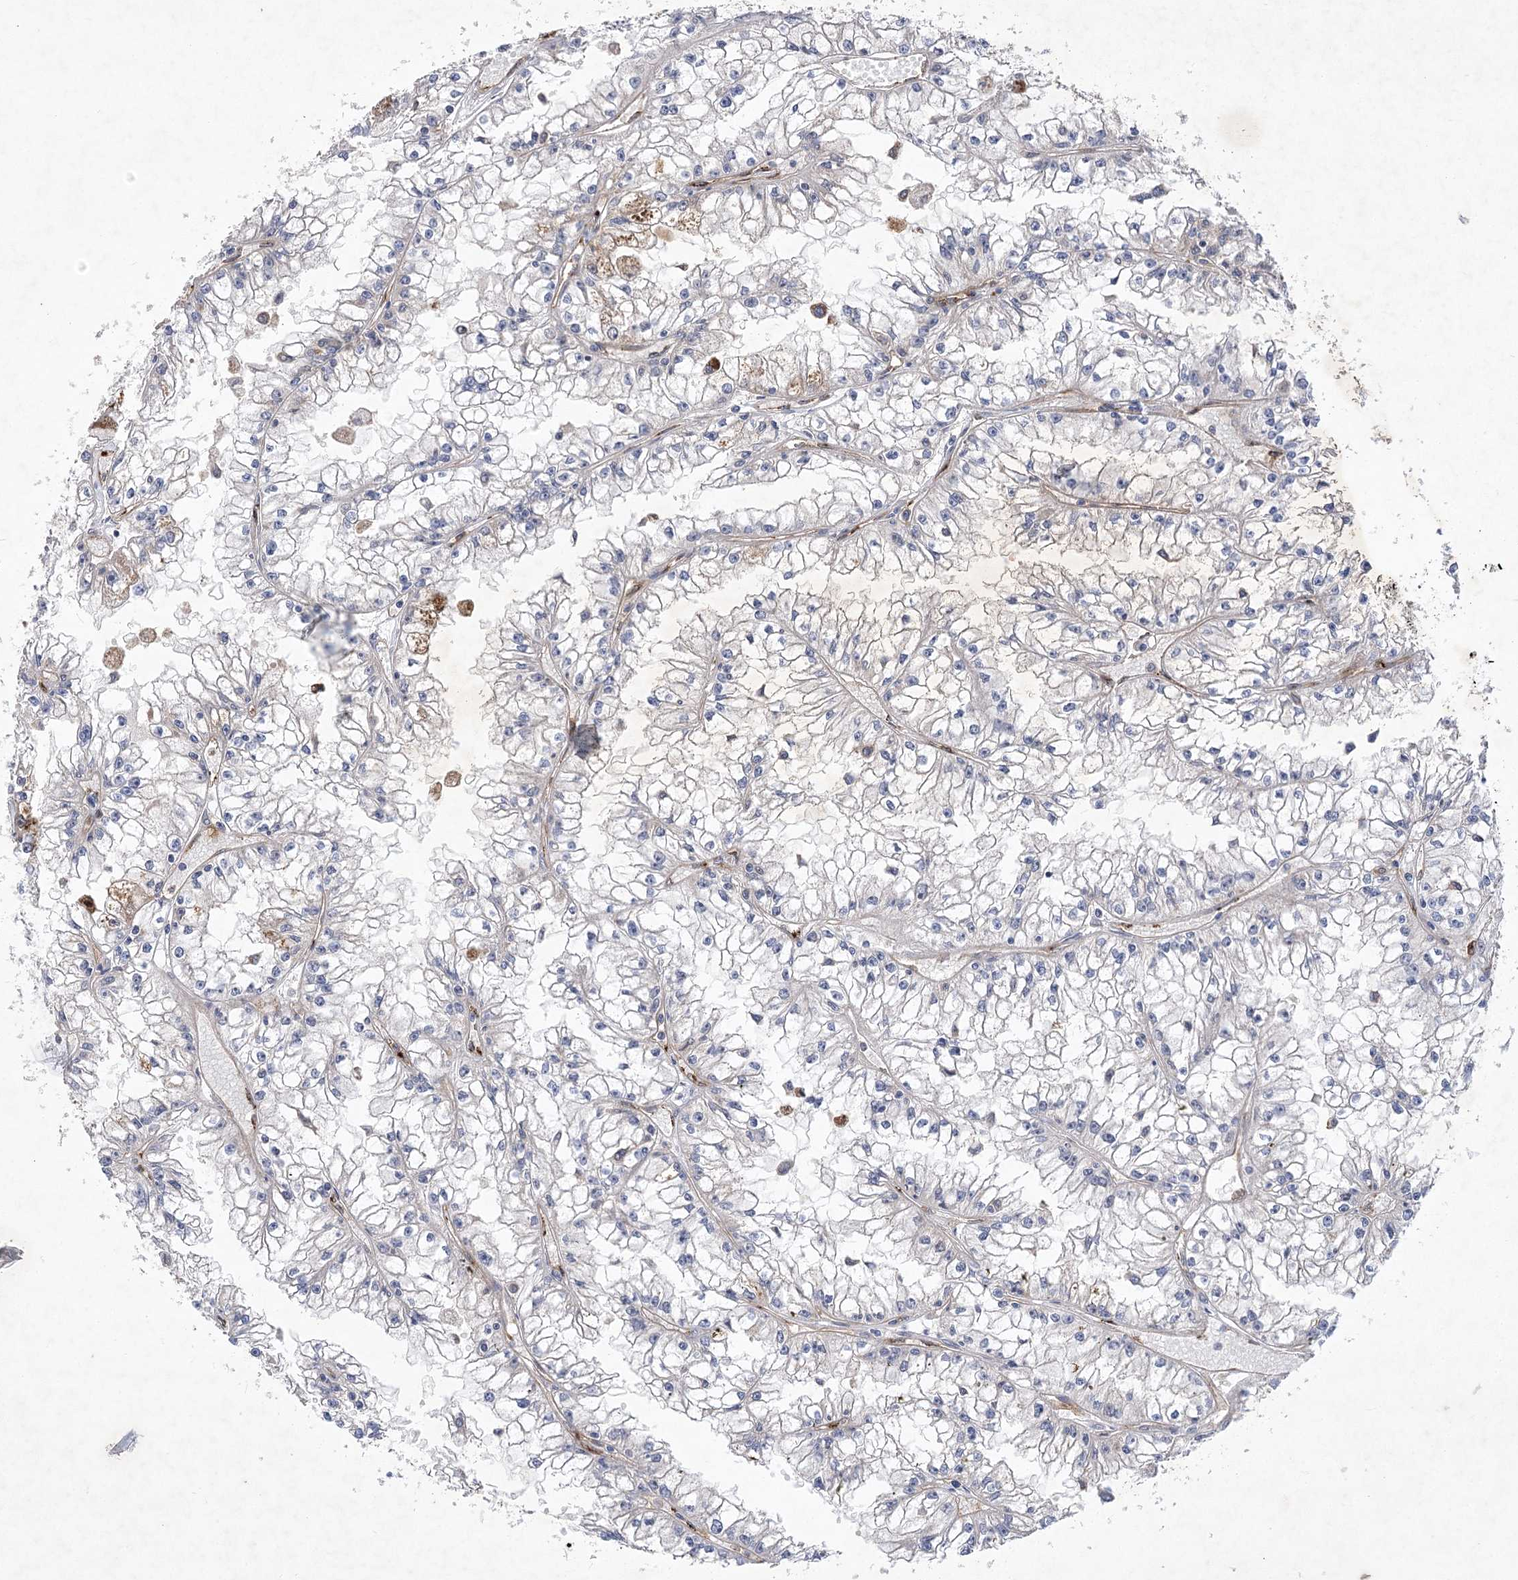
{"staining": {"intensity": "negative", "quantity": "none", "location": "none"}, "tissue": "renal cancer", "cell_type": "Tumor cells", "image_type": "cancer", "snomed": [{"axis": "morphology", "description": "Adenocarcinoma, NOS"}, {"axis": "topography", "description": "Kidney"}], "caption": "This image is of renal cancer (adenocarcinoma) stained with immunohistochemistry (IHC) to label a protein in brown with the nuclei are counter-stained blue. There is no positivity in tumor cells.", "gene": "ARHGAP31", "patient": {"sex": "male", "age": 56}}